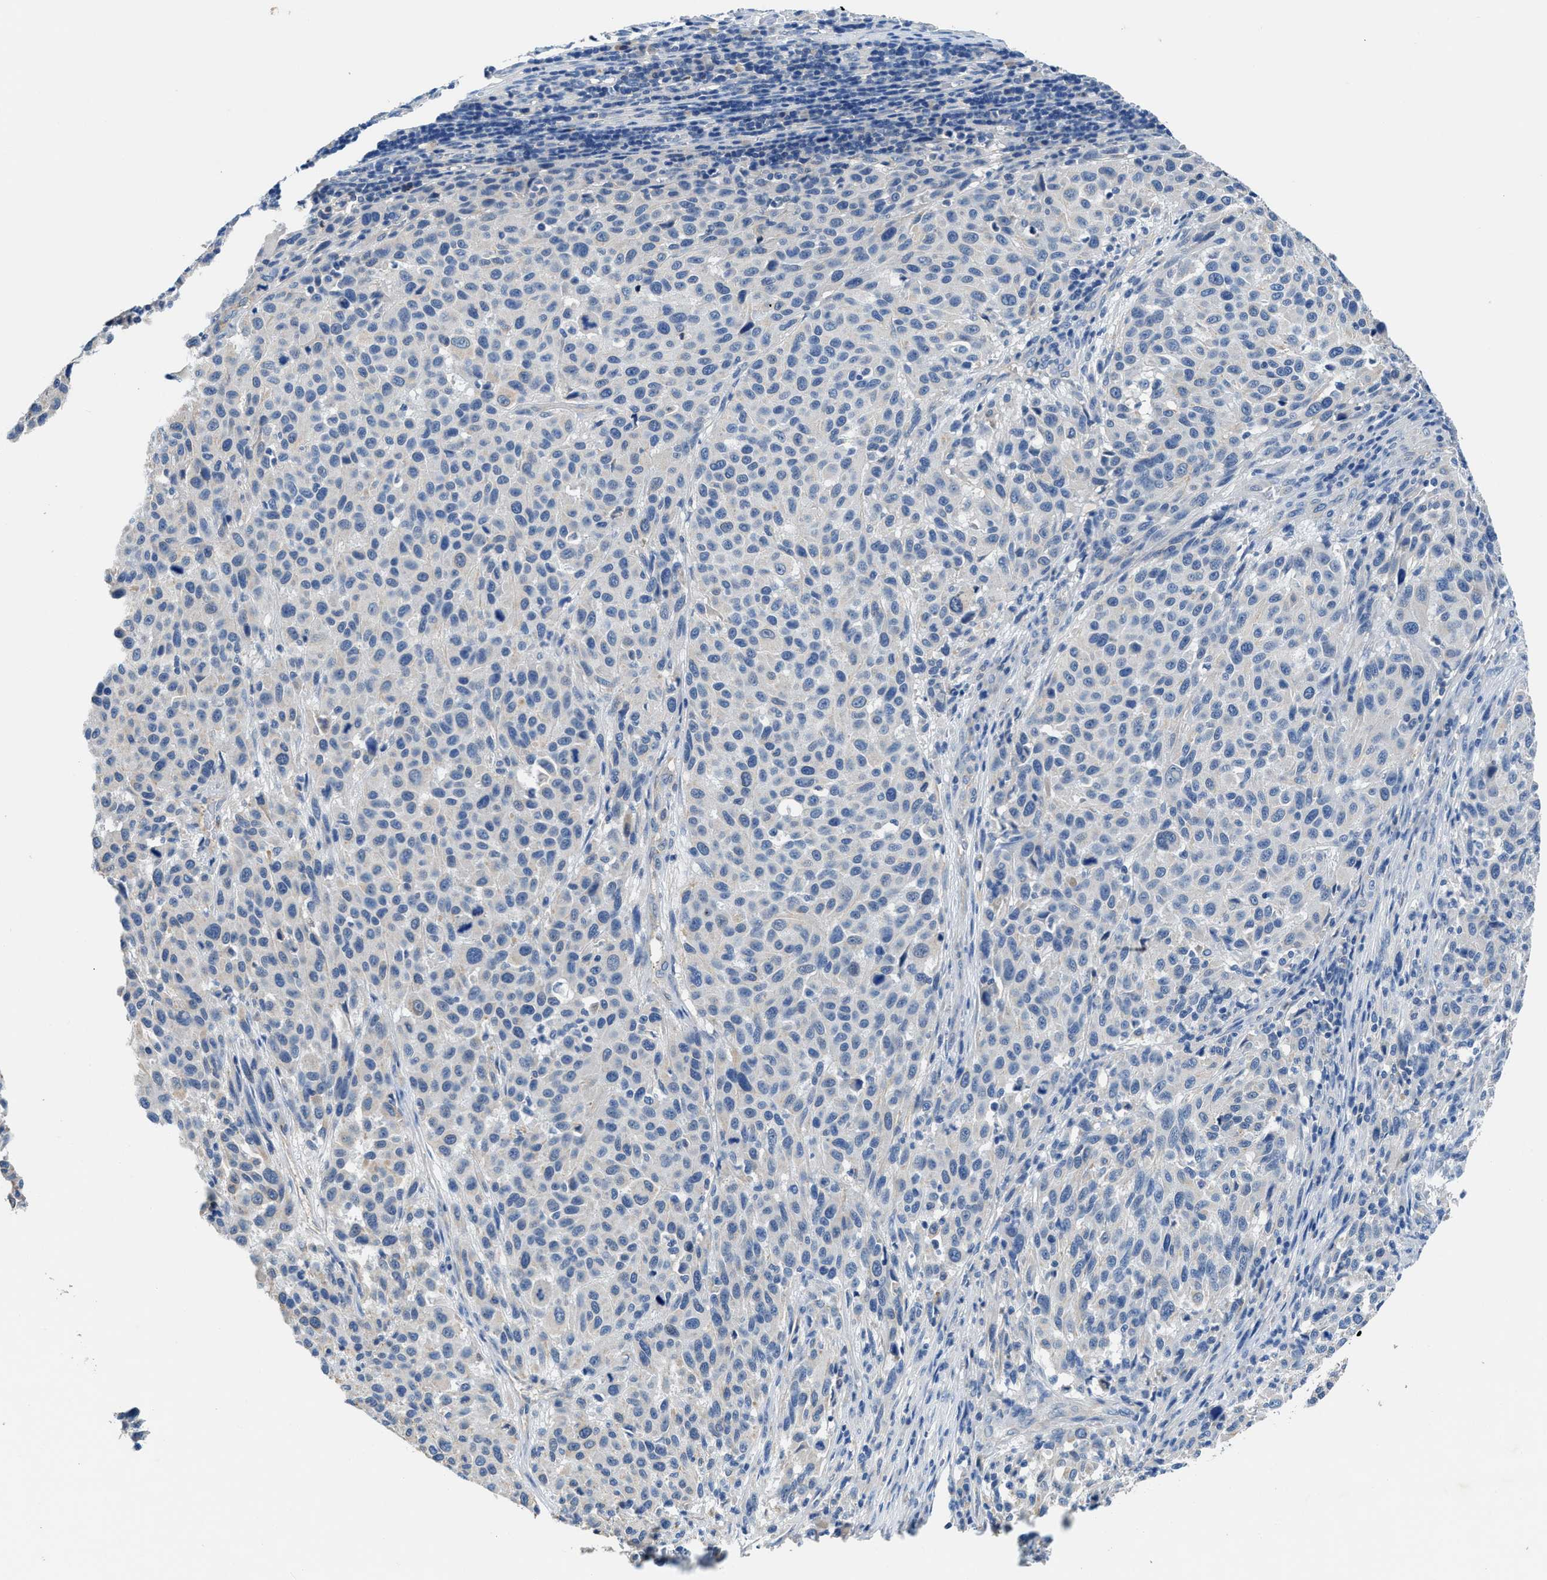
{"staining": {"intensity": "negative", "quantity": "none", "location": "none"}, "tissue": "melanoma", "cell_type": "Tumor cells", "image_type": "cancer", "snomed": [{"axis": "morphology", "description": "Malignant melanoma, Metastatic site"}, {"axis": "topography", "description": "Lymph node"}], "caption": "The image shows no significant staining in tumor cells of malignant melanoma (metastatic site).", "gene": "SLC10A6", "patient": {"sex": "male", "age": 61}}